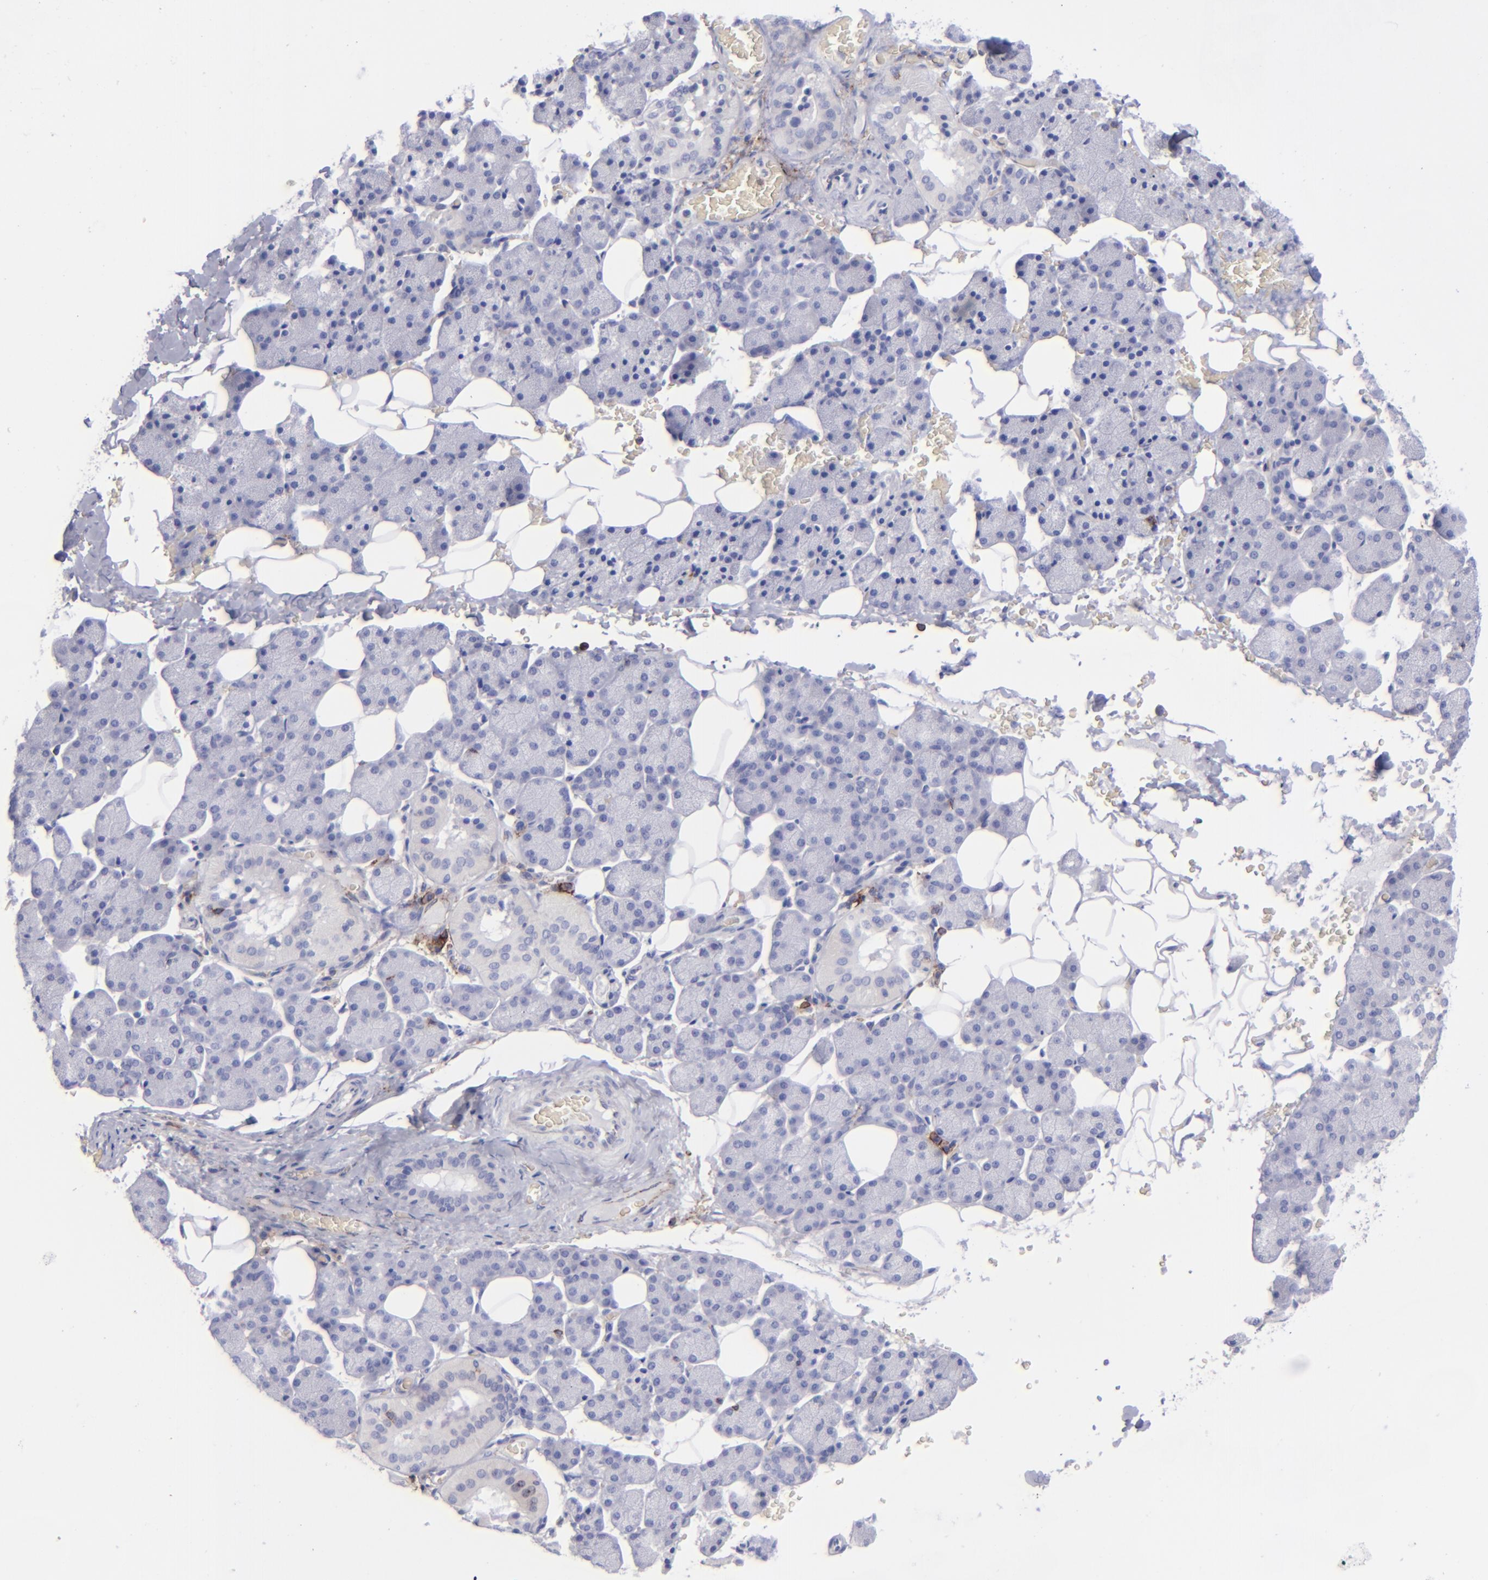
{"staining": {"intensity": "negative", "quantity": "none", "location": "none"}, "tissue": "salivary gland", "cell_type": "Glandular cells", "image_type": "normal", "snomed": [{"axis": "morphology", "description": "Normal tissue, NOS"}, {"axis": "topography", "description": "Lymph node"}, {"axis": "topography", "description": "Salivary gland"}], "caption": "IHC micrograph of normal salivary gland: human salivary gland stained with DAB reveals no significant protein expression in glandular cells.", "gene": "CD27", "patient": {"sex": "male", "age": 8}}